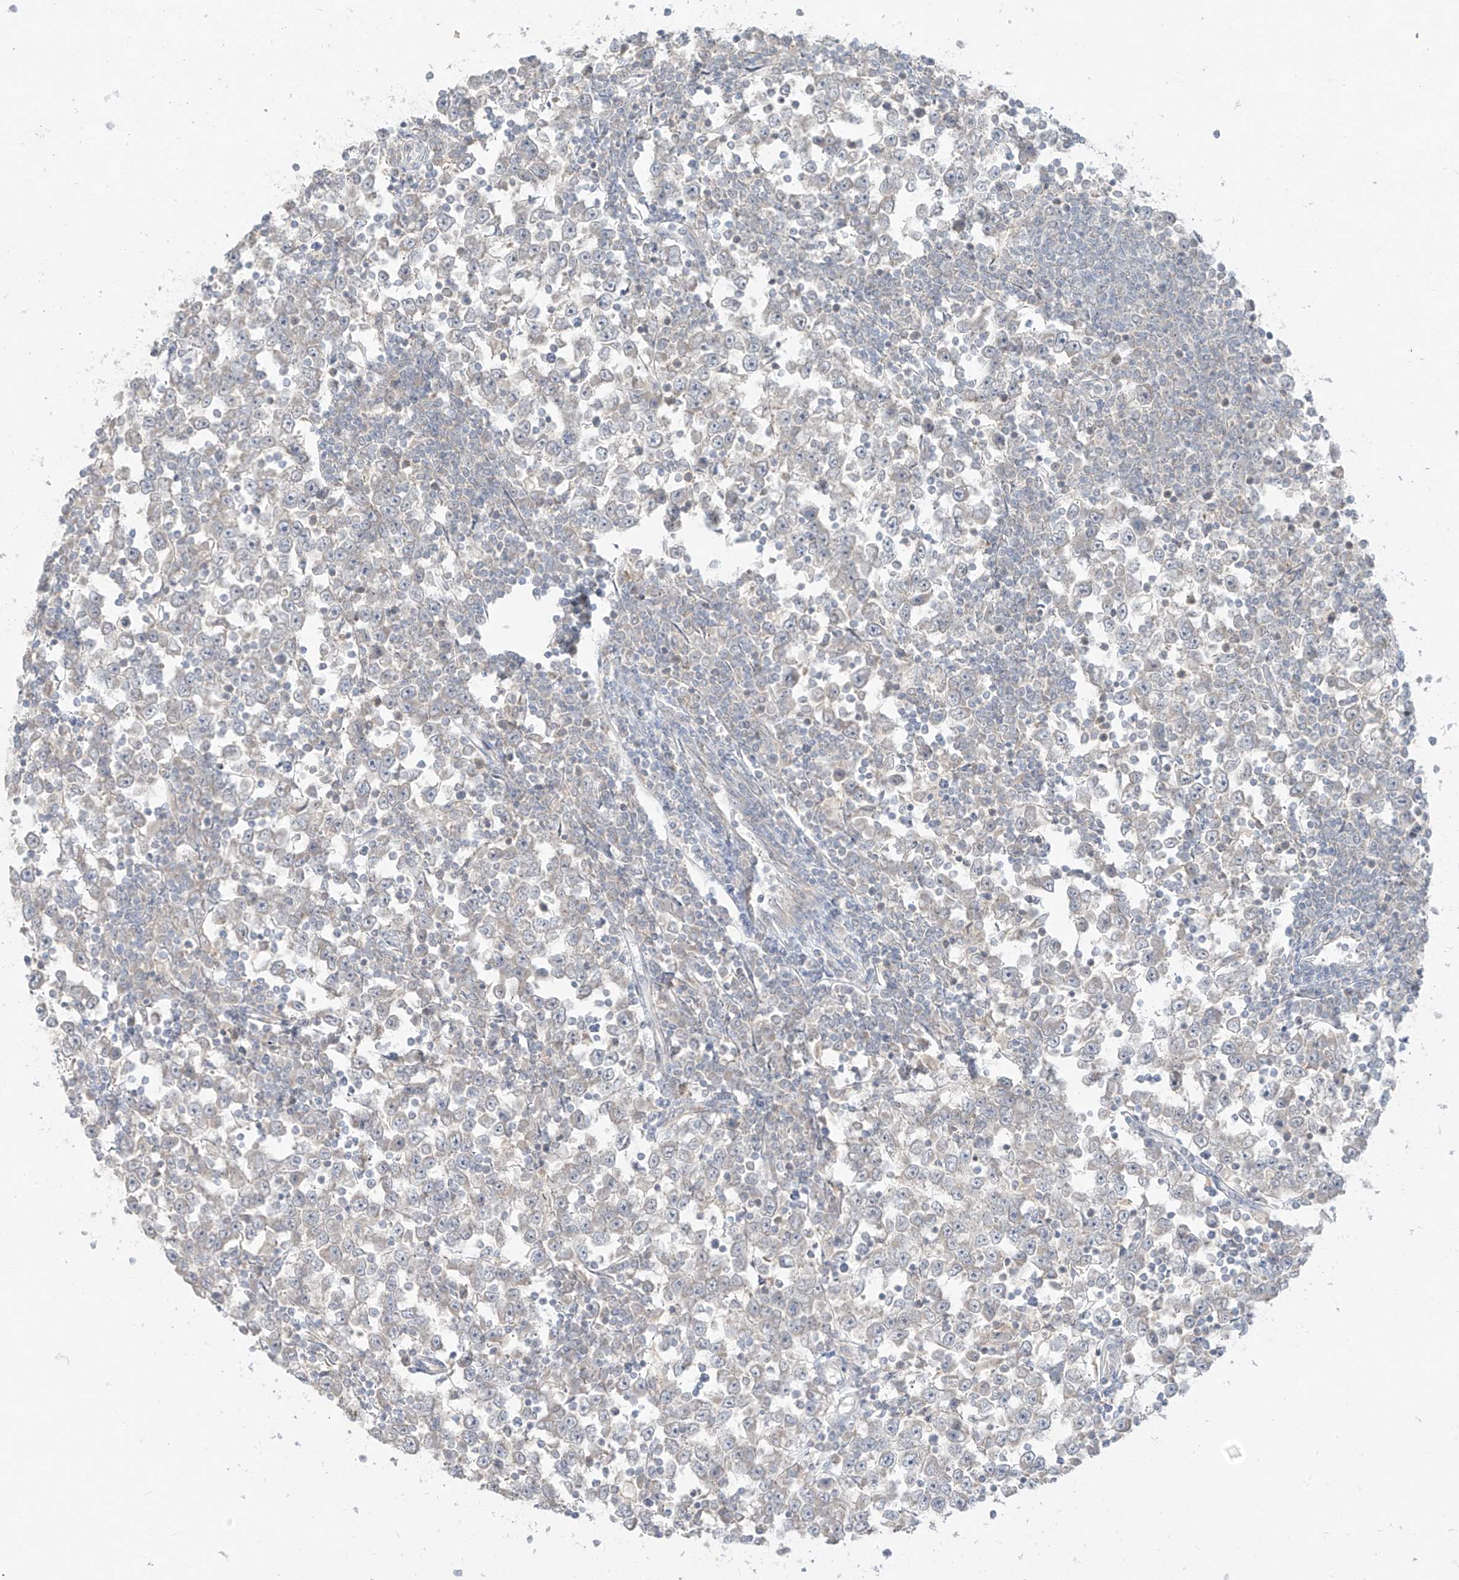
{"staining": {"intensity": "negative", "quantity": "none", "location": "none"}, "tissue": "testis cancer", "cell_type": "Tumor cells", "image_type": "cancer", "snomed": [{"axis": "morphology", "description": "Seminoma, NOS"}, {"axis": "topography", "description": "Testis"}], "caption": "High magnification brightfield microscopy of testis seminoma stained with DAB (brown) and counterstained with hematoxylin (blue): tumor cells show no significant positivity.", "gene": "ANGEL2", "patient": {"sex": "male", "age": 65}}